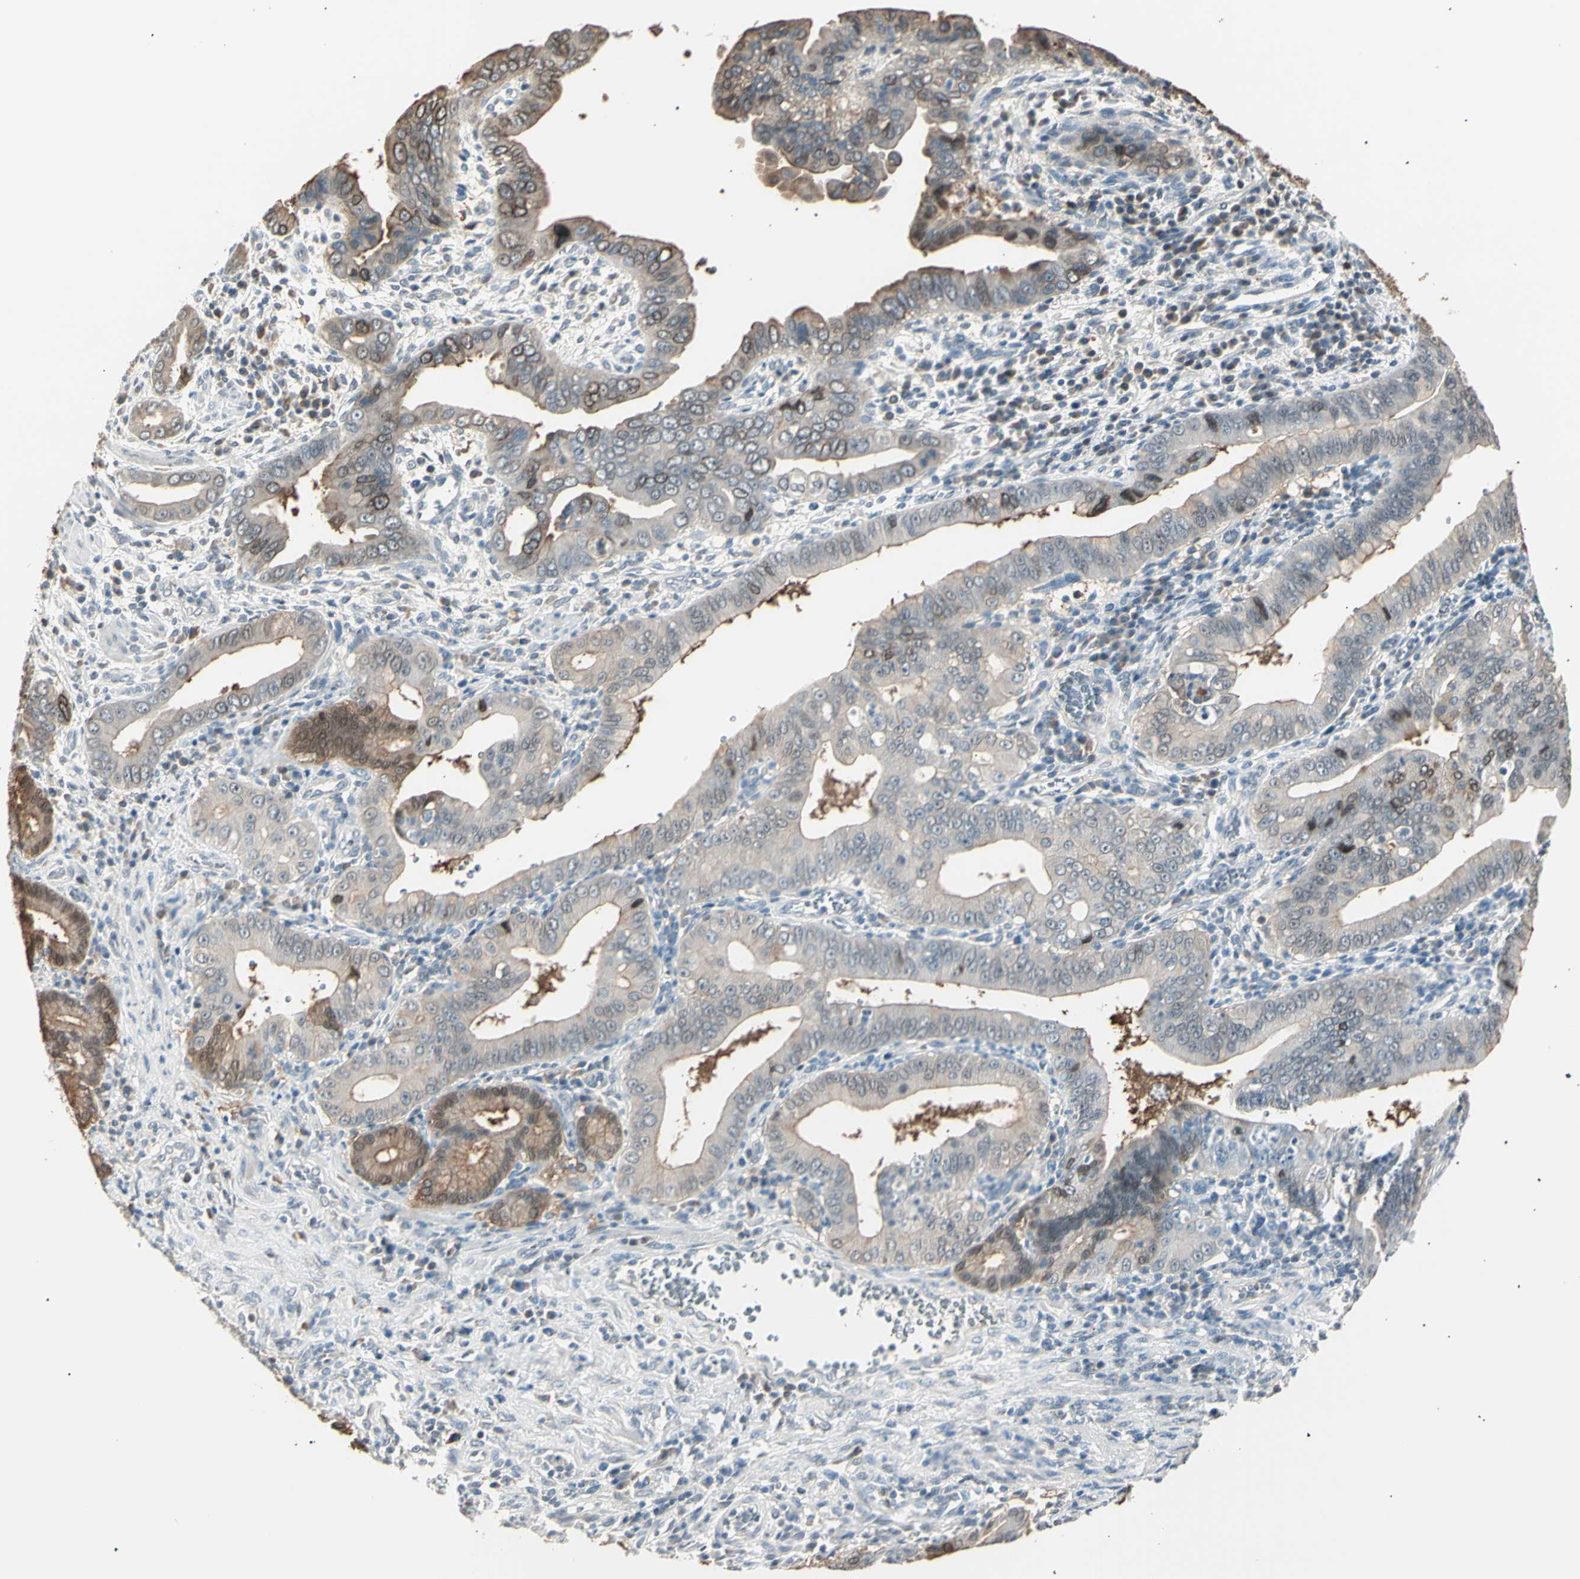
{"staining": {"intensity": "moderate", "quantity": "25%-75%", "location": "cytoplasmic/membranous,nuclear"}, "tissue": "pancreatic cancer", "cell_type": "Tumor cells", "image_type": "cancer", "snomed": [{"axis": "morphology", "description": "Normal tissue, NOS"}, {"axis": "topography", "description": "Lymph node"}], "caption": "Tumor cells show moderate cytoplasmic/membranous and nuclear expression in approximately 25%-75% of cells in pancreatic cancer. The staining was performed using DAB to visualize the protein expression in brown, while the nuclei were stained in blue with hematoxylin (Magnification: 20x).", "gene": "LHPP", "patient": {"sex": "male", "age": 50}}